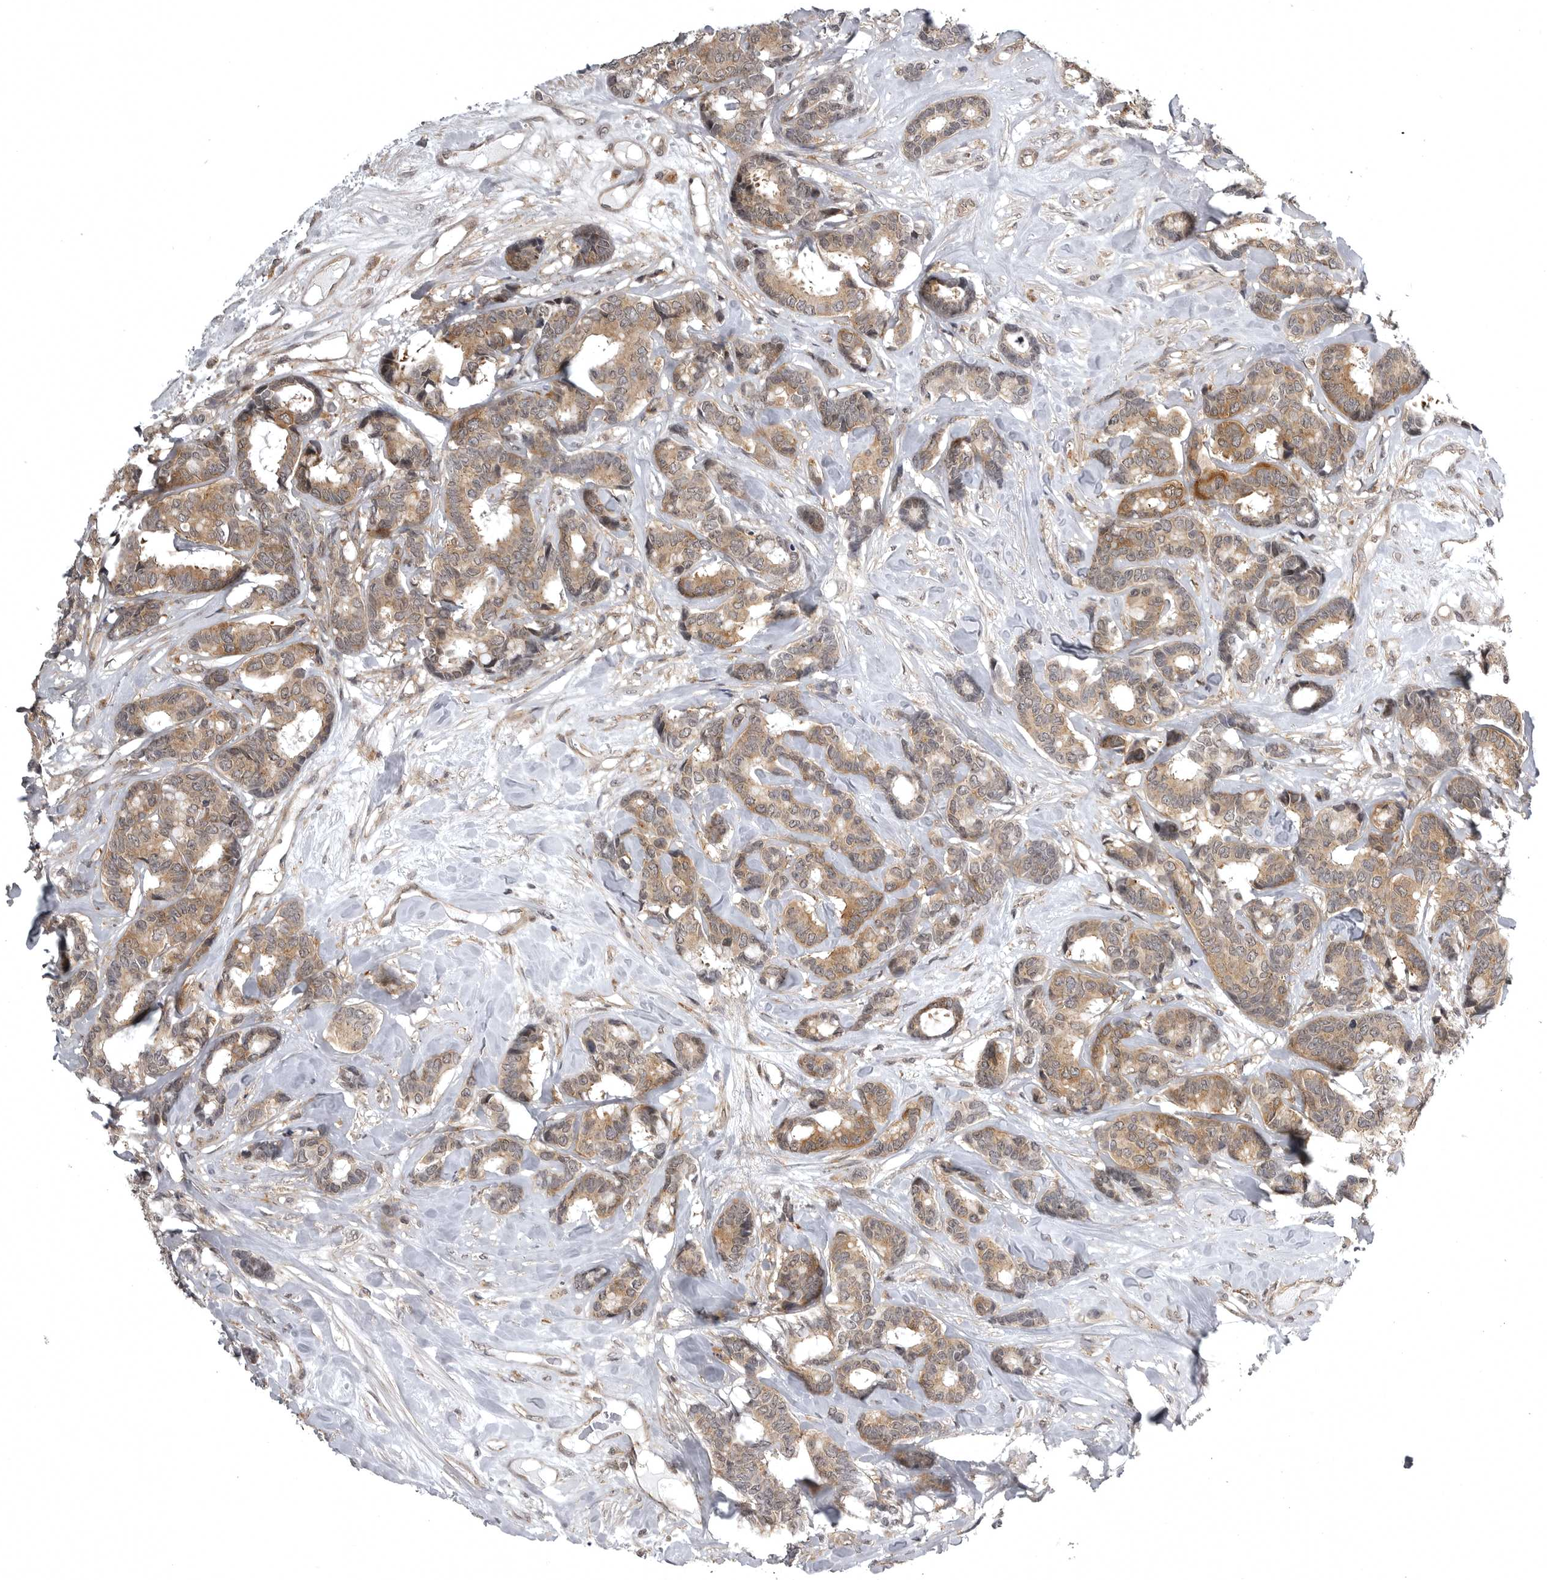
{"staining": {"intensity": "moderate", "quantity": ">75%", "location": "cytoplasmic/membranous"}, "tissue": "breast cancer", "cell_type": "Tumor cells", "image_type": "cancer", "snomed": [{"axis": "morphology", "description": "Duct carcinoma"}, {"axis": "topography", "description": "Breast"}], "caption": "Protein staining demonstrates moderate cytoplasmic/membranous positivity in about >75% of tumor cells in breast cancer (intraductal carcinoma).", "gene": "SNX16", "patient": {"sex": "female", "age": 87}}